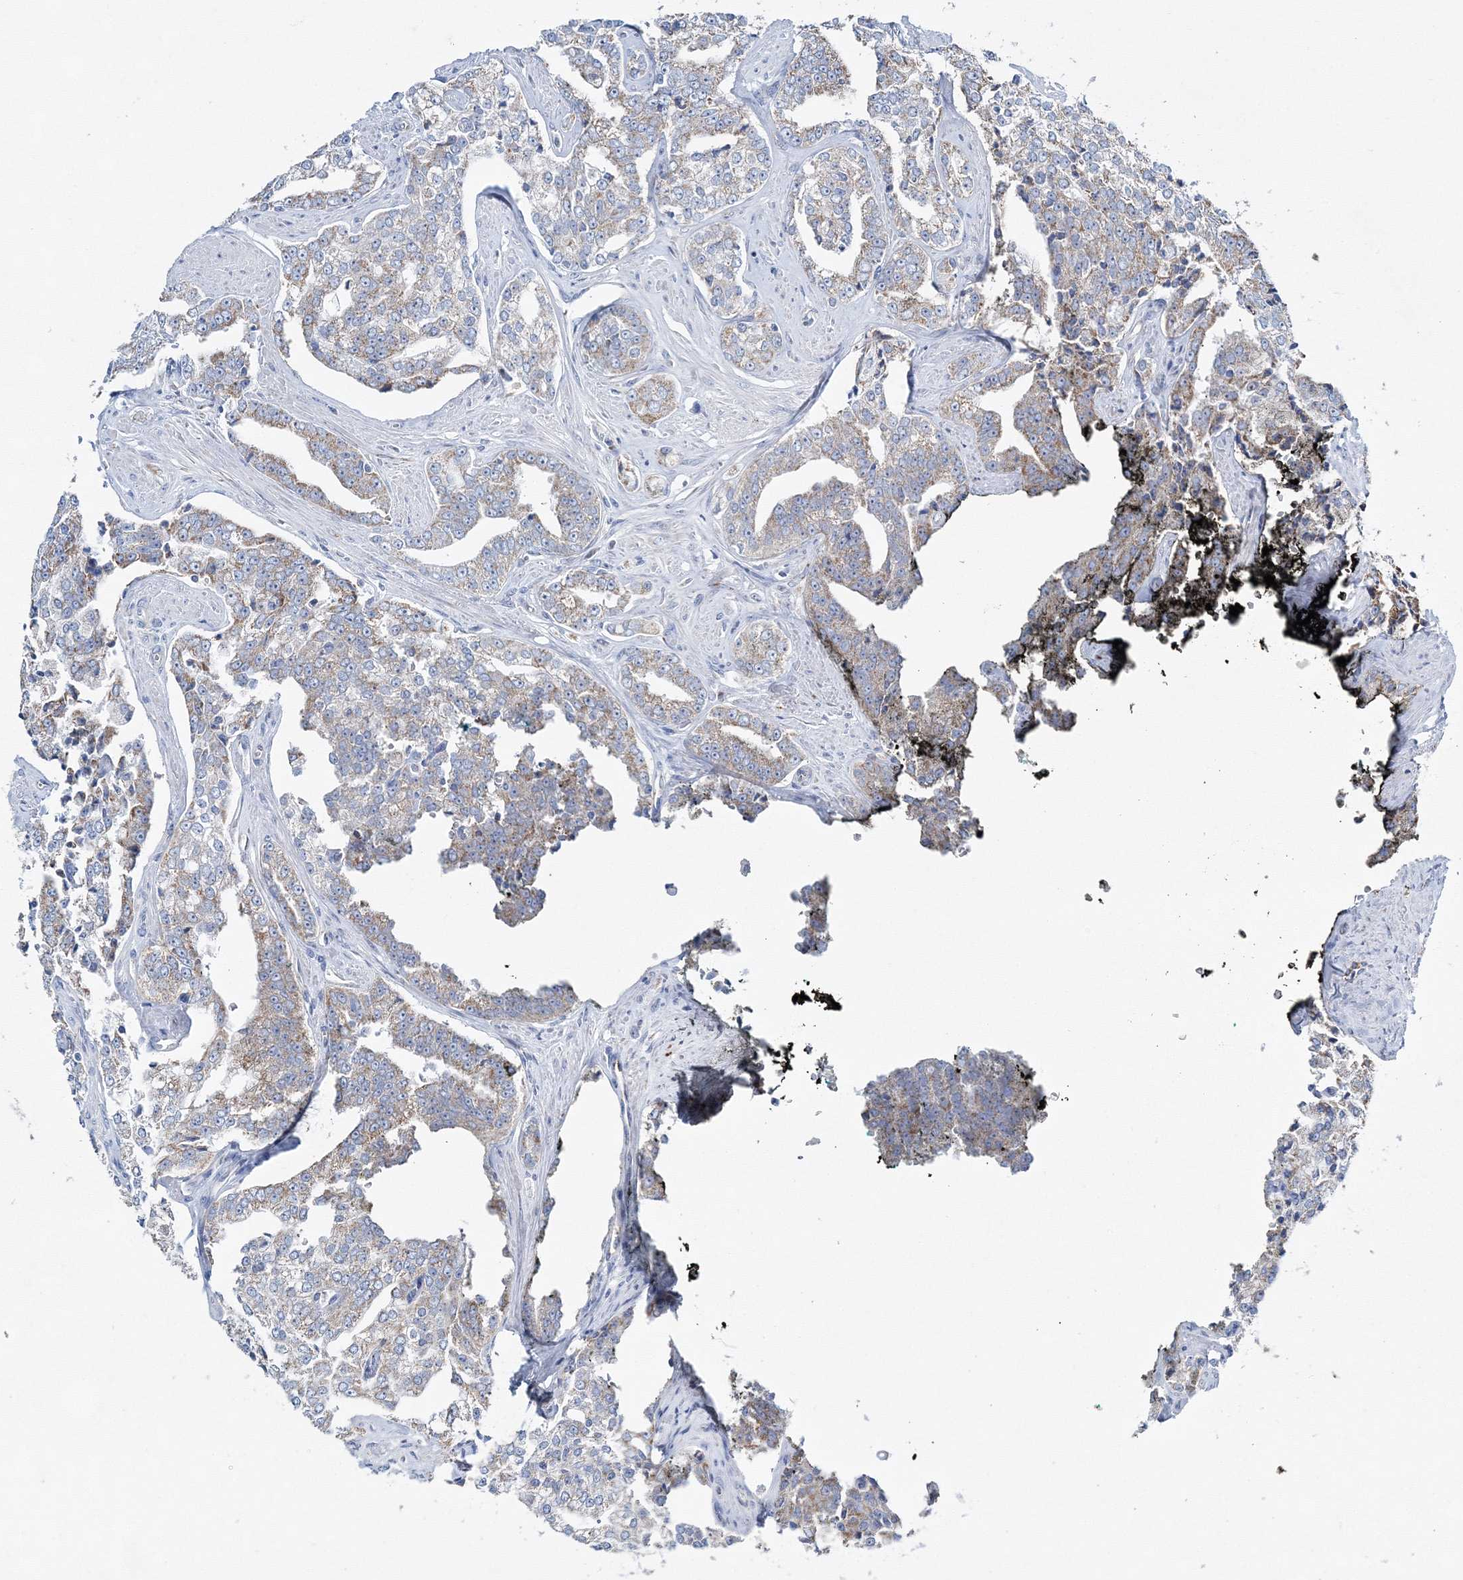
{"staining": {"intensity": "weak", "quantity": ">75%", "location": "cytoplasmic/membranous"}, "tissue": "prostate cancer", "cell_type": "Tumor cells", "image_type": "cancer", "snomed": [{"axis": "morphology", "description": "Adenocarcinoma, High grade"}, {"axis": "topography", "description": "Prostate"}], "caption": "A micrograph of human prostate high-grade adenocarcinoma stained for a protein exhibits weak cytoplasmic/membranous brown staining in tumor cells.", "gene": "HIBCH", "patient": {"sex": "male", "age": 71}}